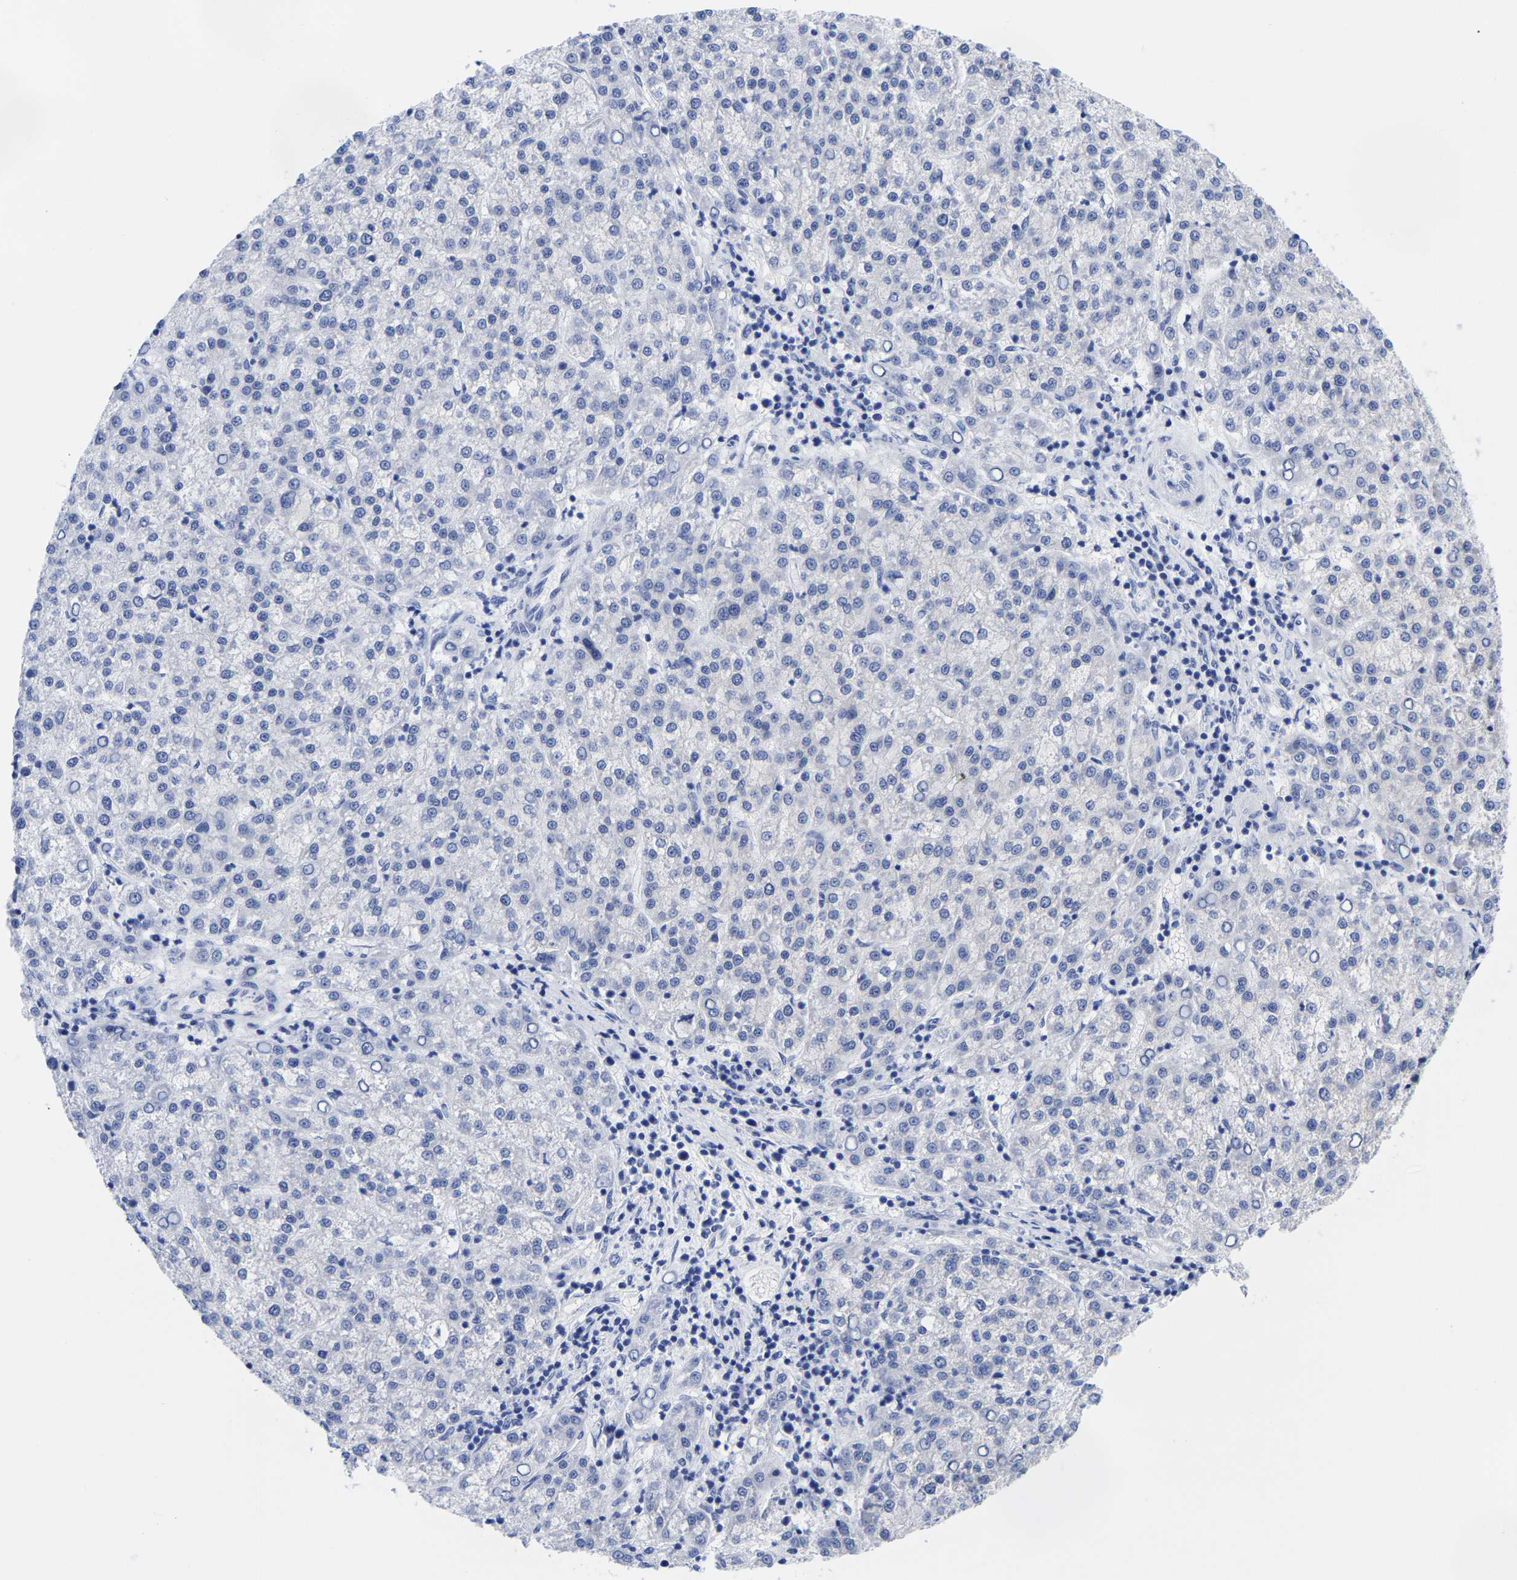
{"staining": {"intensity": "negative", "quantity": "none", "location": "none"}, "tissue": "liver cancer", "cell_type": "Tumor cells", "image_type": "cancer", "snomed": [{"axis": "morphology", "description": "Carcinoma, Hepatocellular, NOS"}, {"axis": "topography", "description": "Liver"}], "caption": "This is a image of IHC staining of liver hepatocellular carcinoma, which shows no expression in tumor cells.", "gene": "CFAP298", "patient": {"sex": "female", "age": 58}}